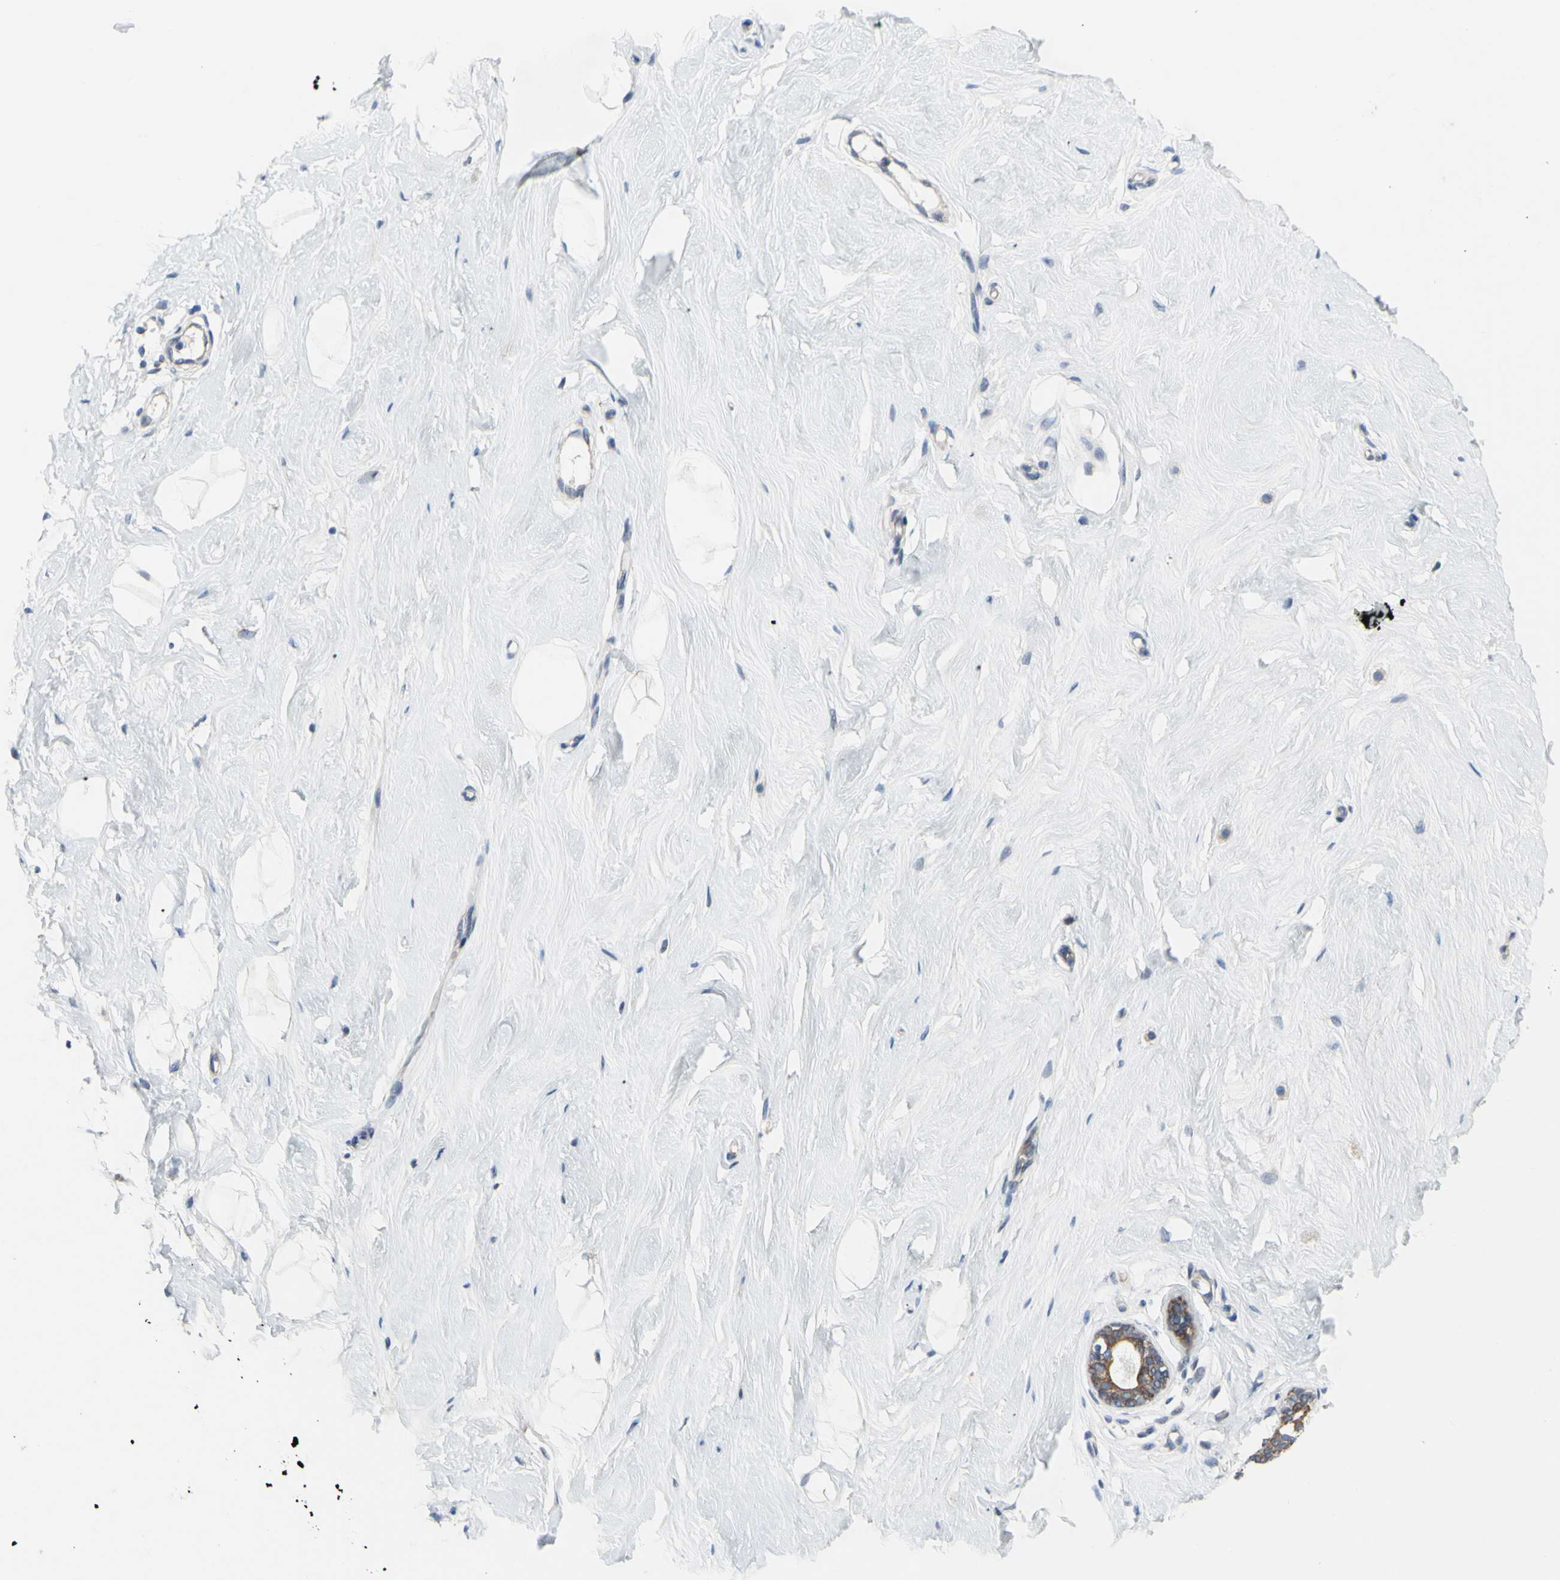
{"staining": {"intensity": "negative", "quantity": "none", "location": "none"}, "tissue": "breast", "cell_type": "Adipocytes", "image_type": "normal", "snomed": [{"axis": "morphology", "description": "Normal tissue, NOS"}, {"axis": "topography", "description": "Breast"}], "caption": "This is an immunohistochemistry image of benign human breast. There is no expression in adipocytes.", "gene": "GRAMD2B", "patient": {"sex": "female", "age": 23}}